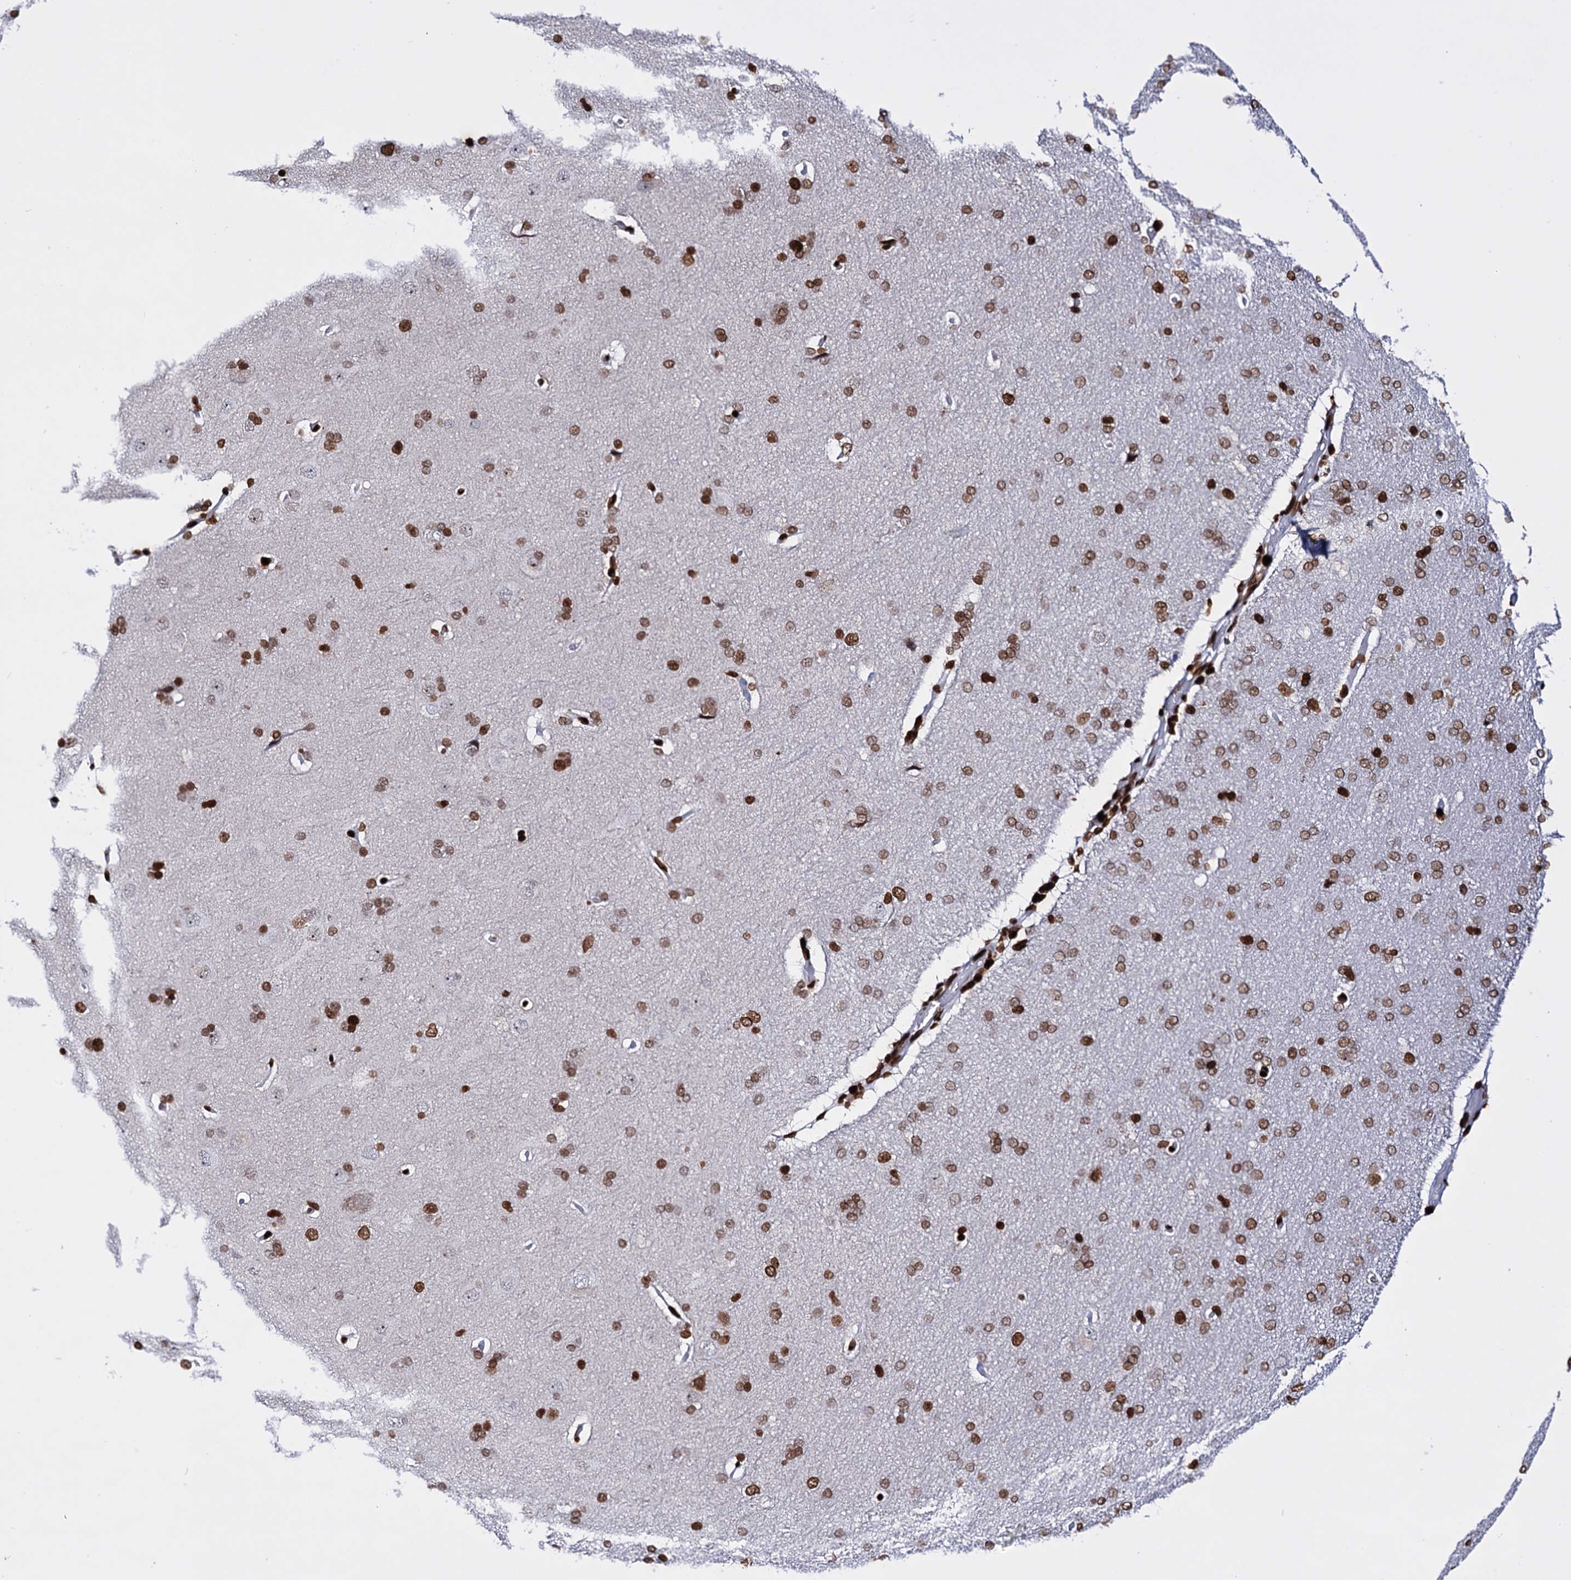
{"staining": {"intensity": "strong", "quantity": ">75%", "location": "nuclear"}, "tissue": "cerebral cortex", "cell_type": "Endothelial cells", "image_type": "normal", "snomed": [{"axis": "morphology", "description": "Normal tissue, NOS"}, {"axis": "topography", "description": "Cerebral cortex"}], "caption": "A histopathology image of human cerebral cortex stained for a protein displays strong nuclear brown staining in endothelial cells.", "gene": "HMGB2", "patient": {"sex": "male", "age": 62}}